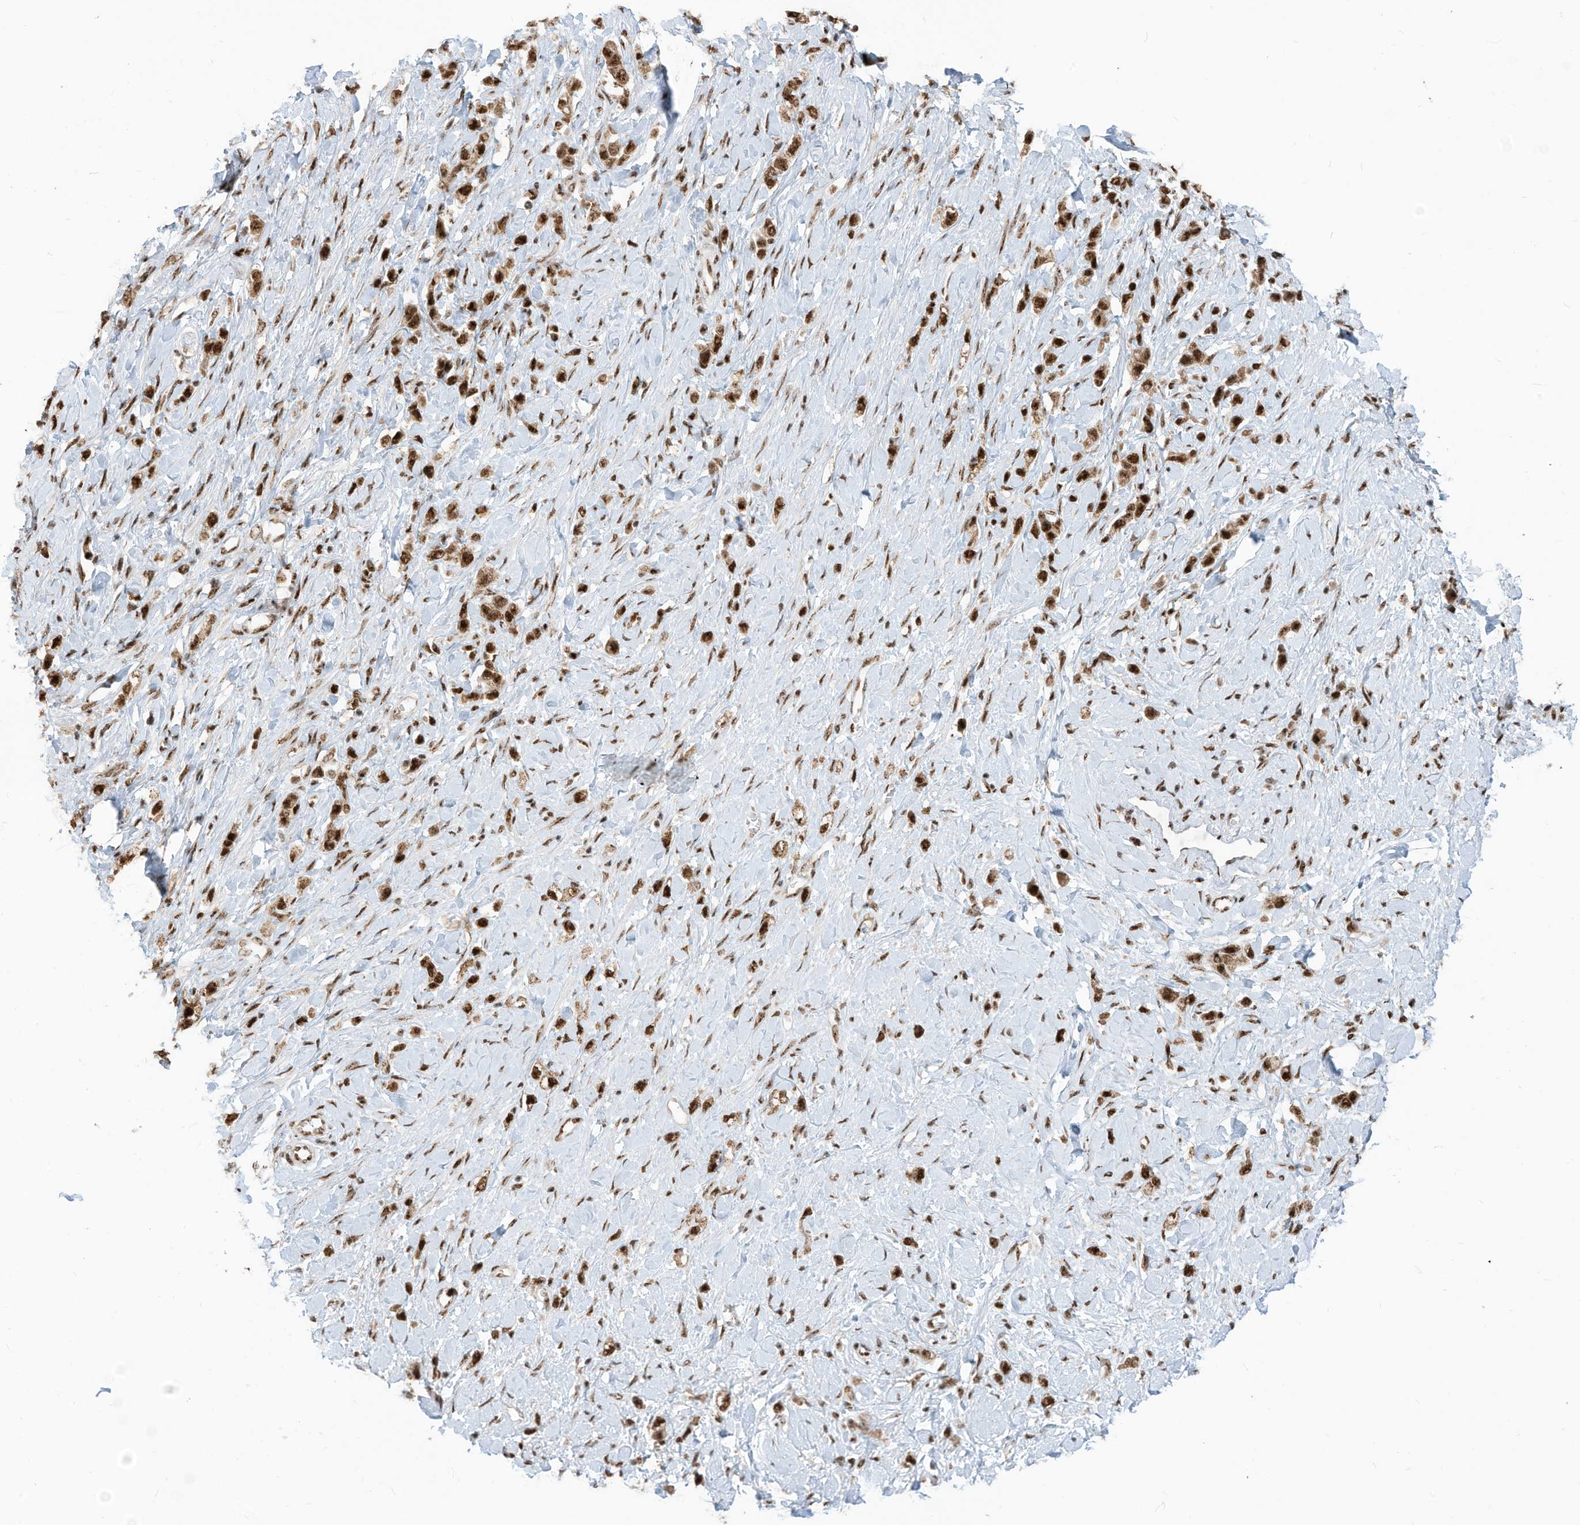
{"staining": {"intensity": "strong", "quantity": ">75%", "location": "nuclear"}, "tissue": "stomach cancer", "cell_type": "Tumor cells", "image_type": "cancer", "snomed": [{"axis": "morphology", "description": "Normal tissue, NOS"}, {"axis": "morphology", "description": "Adenocarcinoma, NOS"}, {"axis": "topography", "description": "Stomach, upper"}, {"axis": "topography", "description": "Stomach"}], "caption": "DAB (3,3'-diaminobenzidine) immunohistochemical staining of human stomach cancer (adenocarcinoma) shows strong nuclear protein positivity in about >75% of tumor cells.", "gene": "LBH", "patient": {"sex": "female", "age": 65}}